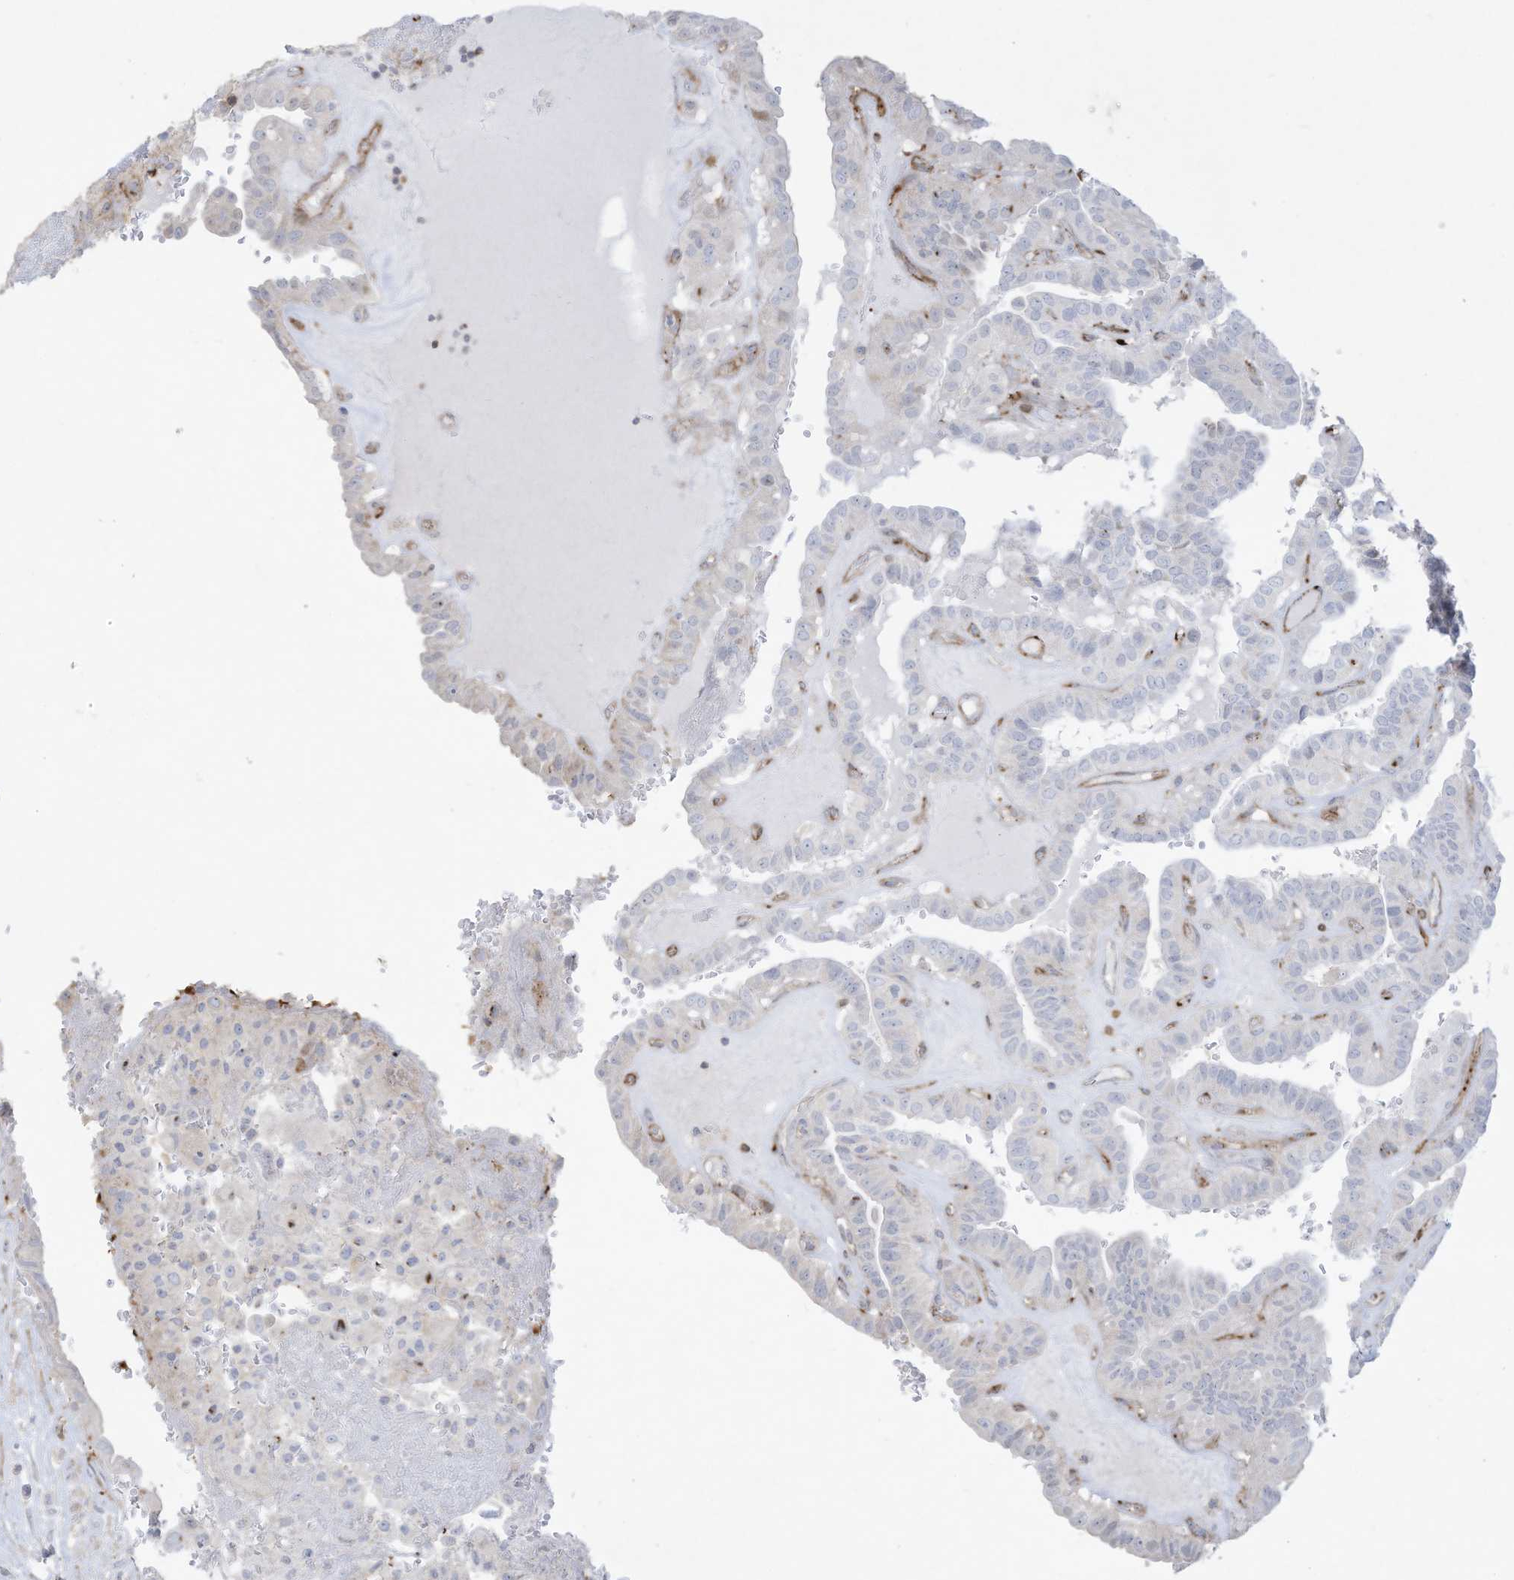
{"staining": {"intensity": "negative", "quantity": "none", "location": "none"}, "tissue": "thyroid cancer", "cell_type": "Tumor cells", "image_type": "cancer", "snomed": [{"axis": "morphology", "description": "Papillary adenocarcinoma, NOS"}, {"axis": "topography", "description": "Thyroid gland"}], "caption": "This is a image of IHC staining of thyroid papillary adenocarcinoma, which shows no staining in tumor cells.", "gene": "THNSL2", "patient": {"sex": "male", "age": 77}}